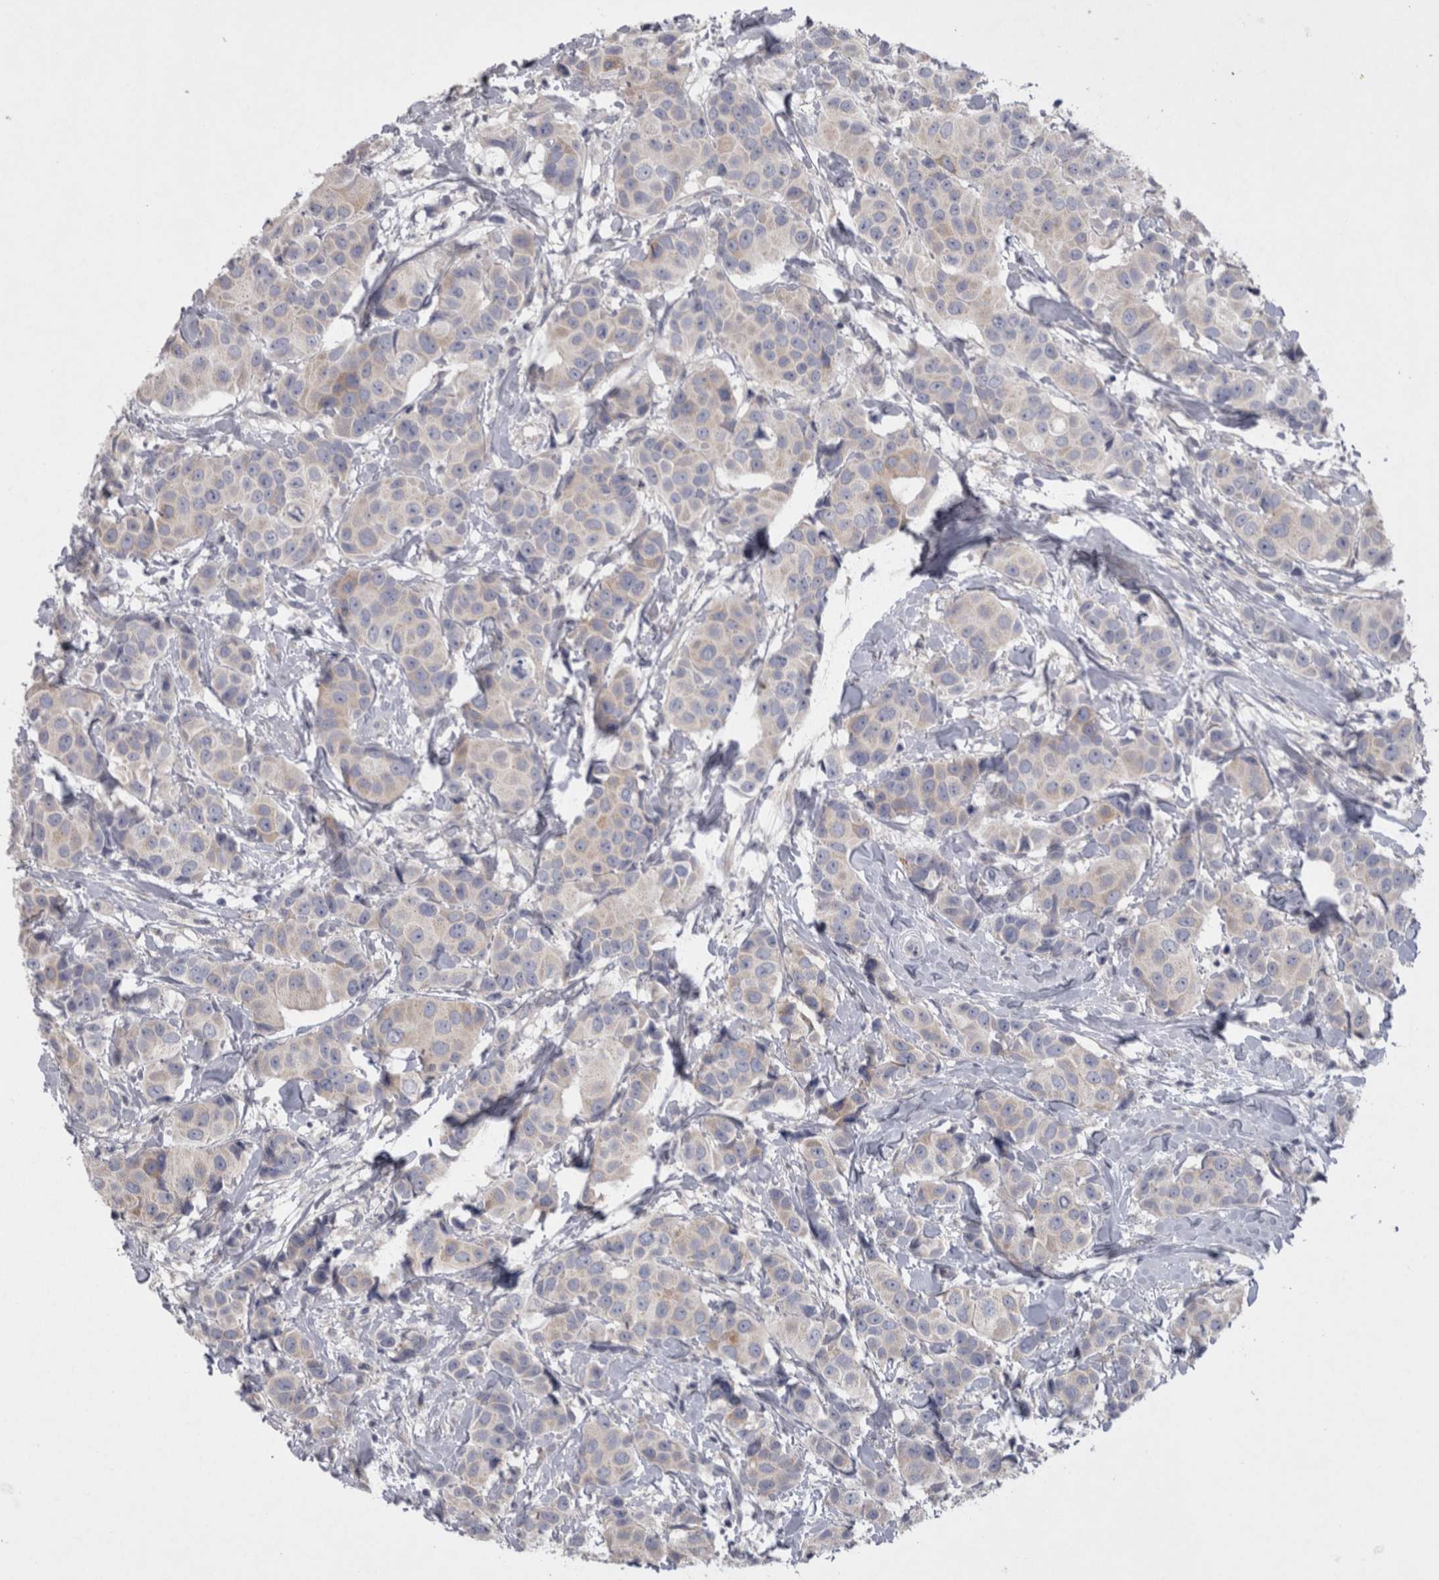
{"staining": {"intensity": "negative", "quantity": "none", "location": "none"}, "tissue": "breast cancer", "cell_type": "Tumor cells", "image_type": "cancer", "snomed": [{"axis": "morphology", "description": "Normal tissue, NOS"}, {"axis": "morphology", "description": "Duct carcinoma"}, {"axis": "topography", "description": "Breast"}], "caption": "This is an IHC histopathology image of breast cancer. There is no positivity in tumor cells.", "gene": "LRRC40", "patient": {"sex": "female", "age": 39}}